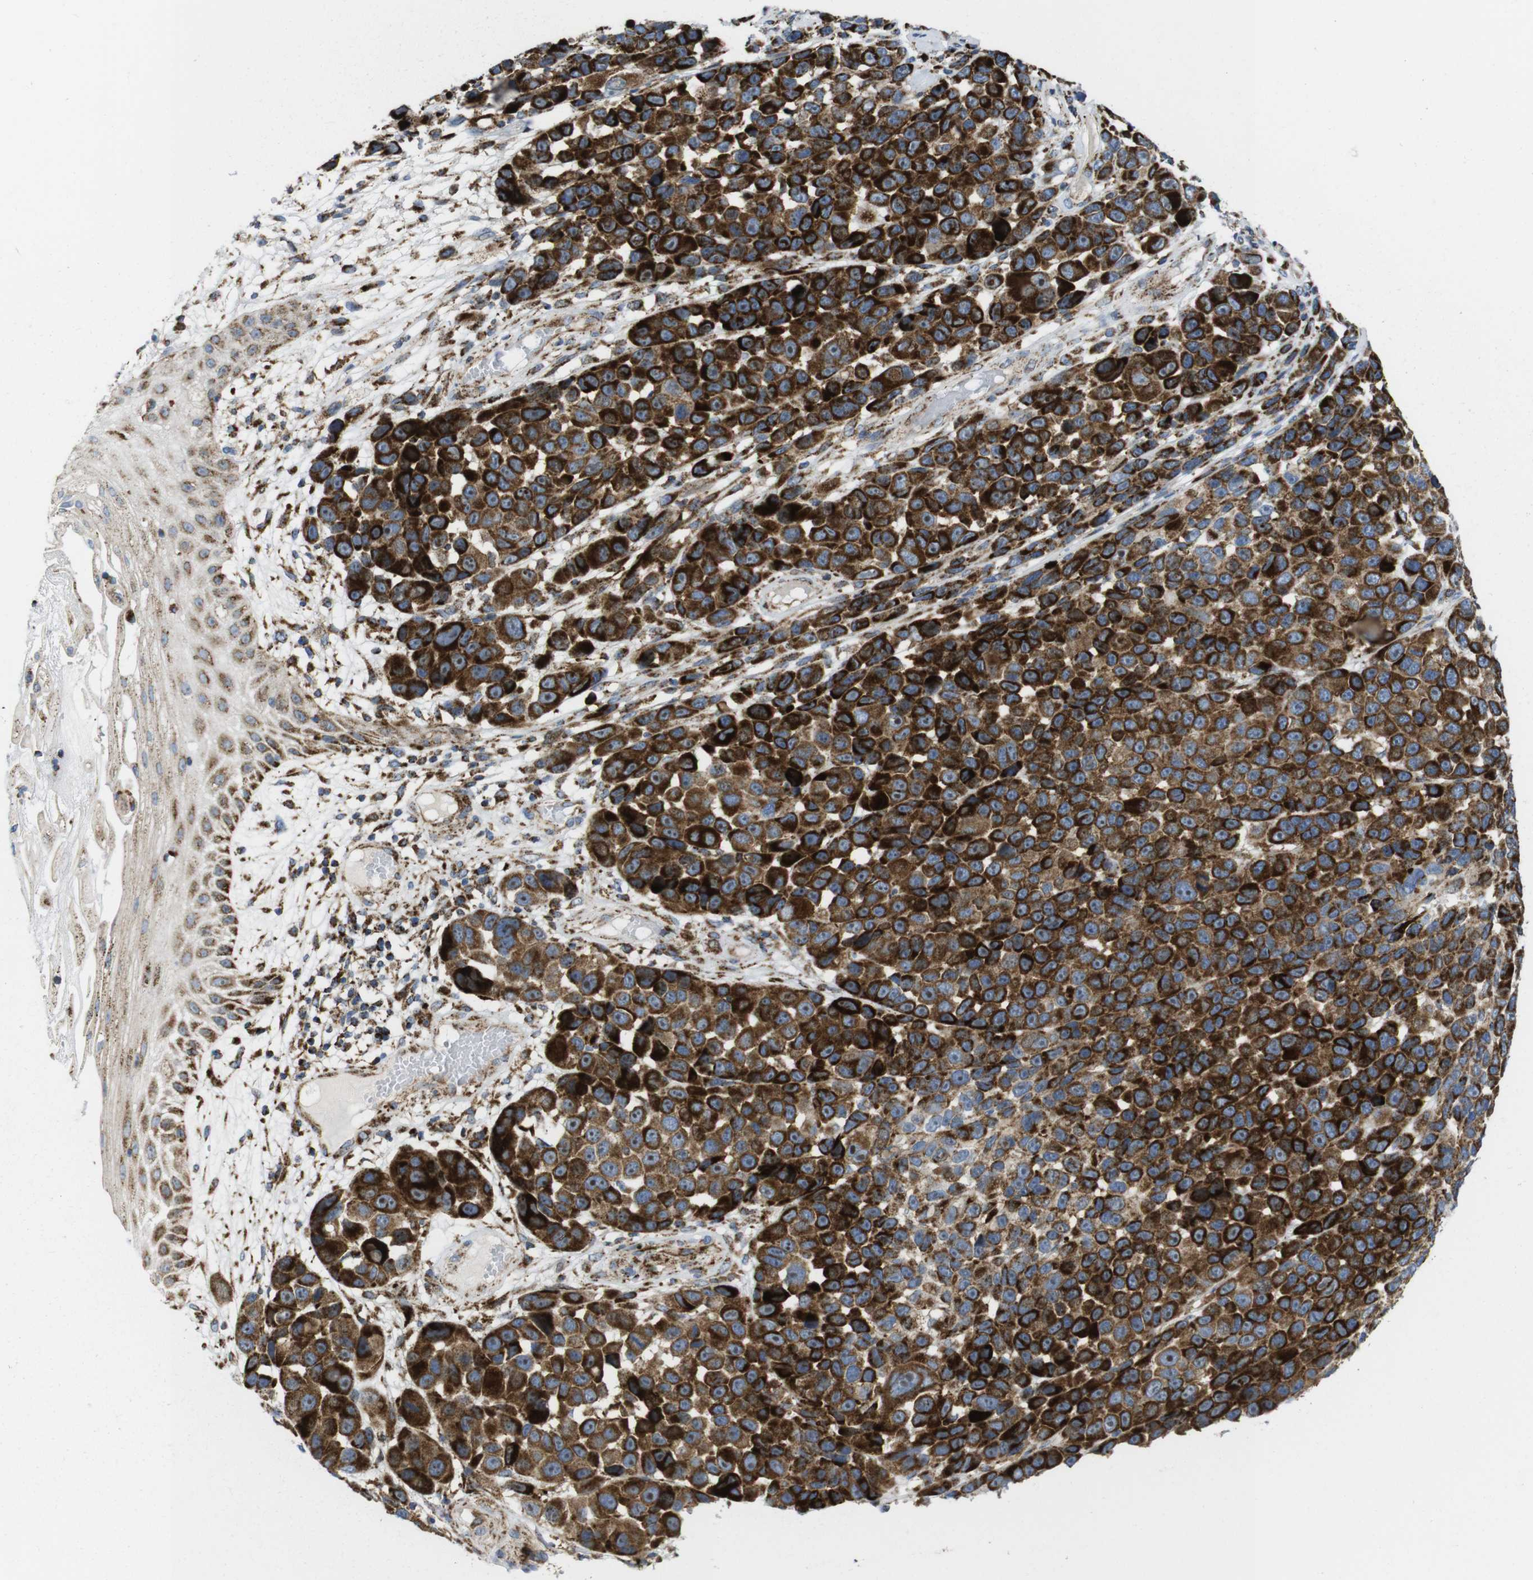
{"staining": {"intensity": "strong", "quantity": ">75%", "location": "cytoplasmic/membranous"}, "tissue": "melanoma", "cell_type": "Tumor cells", "image_type": "cancer", "snomed": [{"axis": "morphology", "description": "Malignant melanoma, NOS"}, {"axis": "topography", "description": "Skin"}], "caption": "Immunohistochemical staining of malignant melanoma displays high levels of strong cytoplasmic/membranous protein expression in about >75% of tumor cells.", "gene": "TMEM192", "patient": {"sex": "male", "age": 53}}